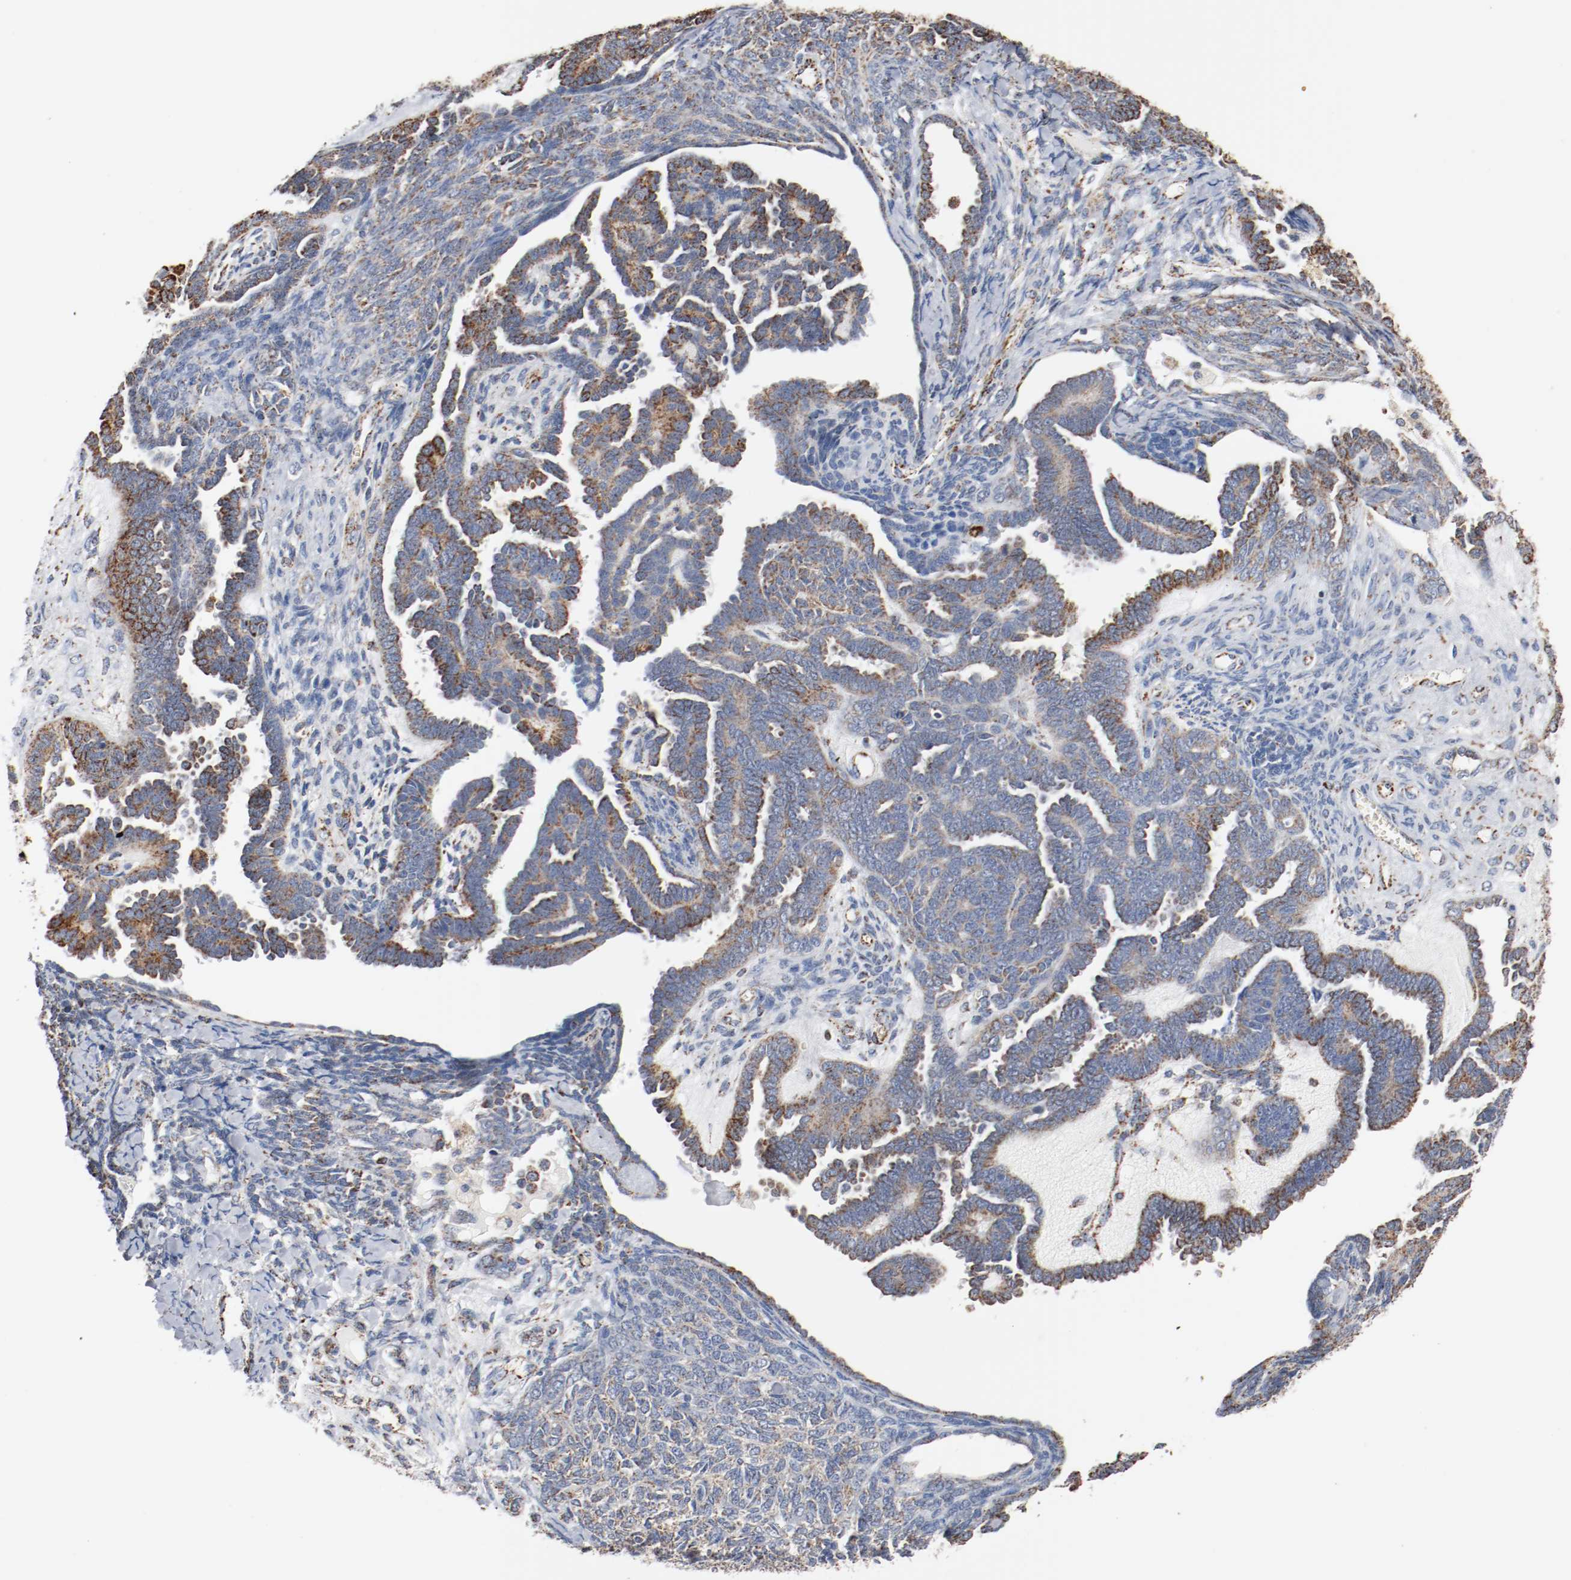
{"staining": {"intensity": "moderate", "quantity": "25%-75%", "location": "cytoplasmic/membranous"}, "tissue": "endometrial cancer", "cell_type": "Tumor cells", "image_type": "cancer", "snomed": [{"axis": "morphology", "description": "Neoplasm, malignant, NOS"}, {"axis": "topography", "description": "Endometrium"}], "caption": "The histopathology image shows immunohistochemical staining of endometrial cancer (malignant neoplasm). There is moderate cytoplasmic/membranous positivity is present in about 25%-75% of tumor cells. (DAB IHC with brightfield microscopy, high magnification).", "gene": "NDUFS4", "patient": {"sex": "female", "age": 74}}